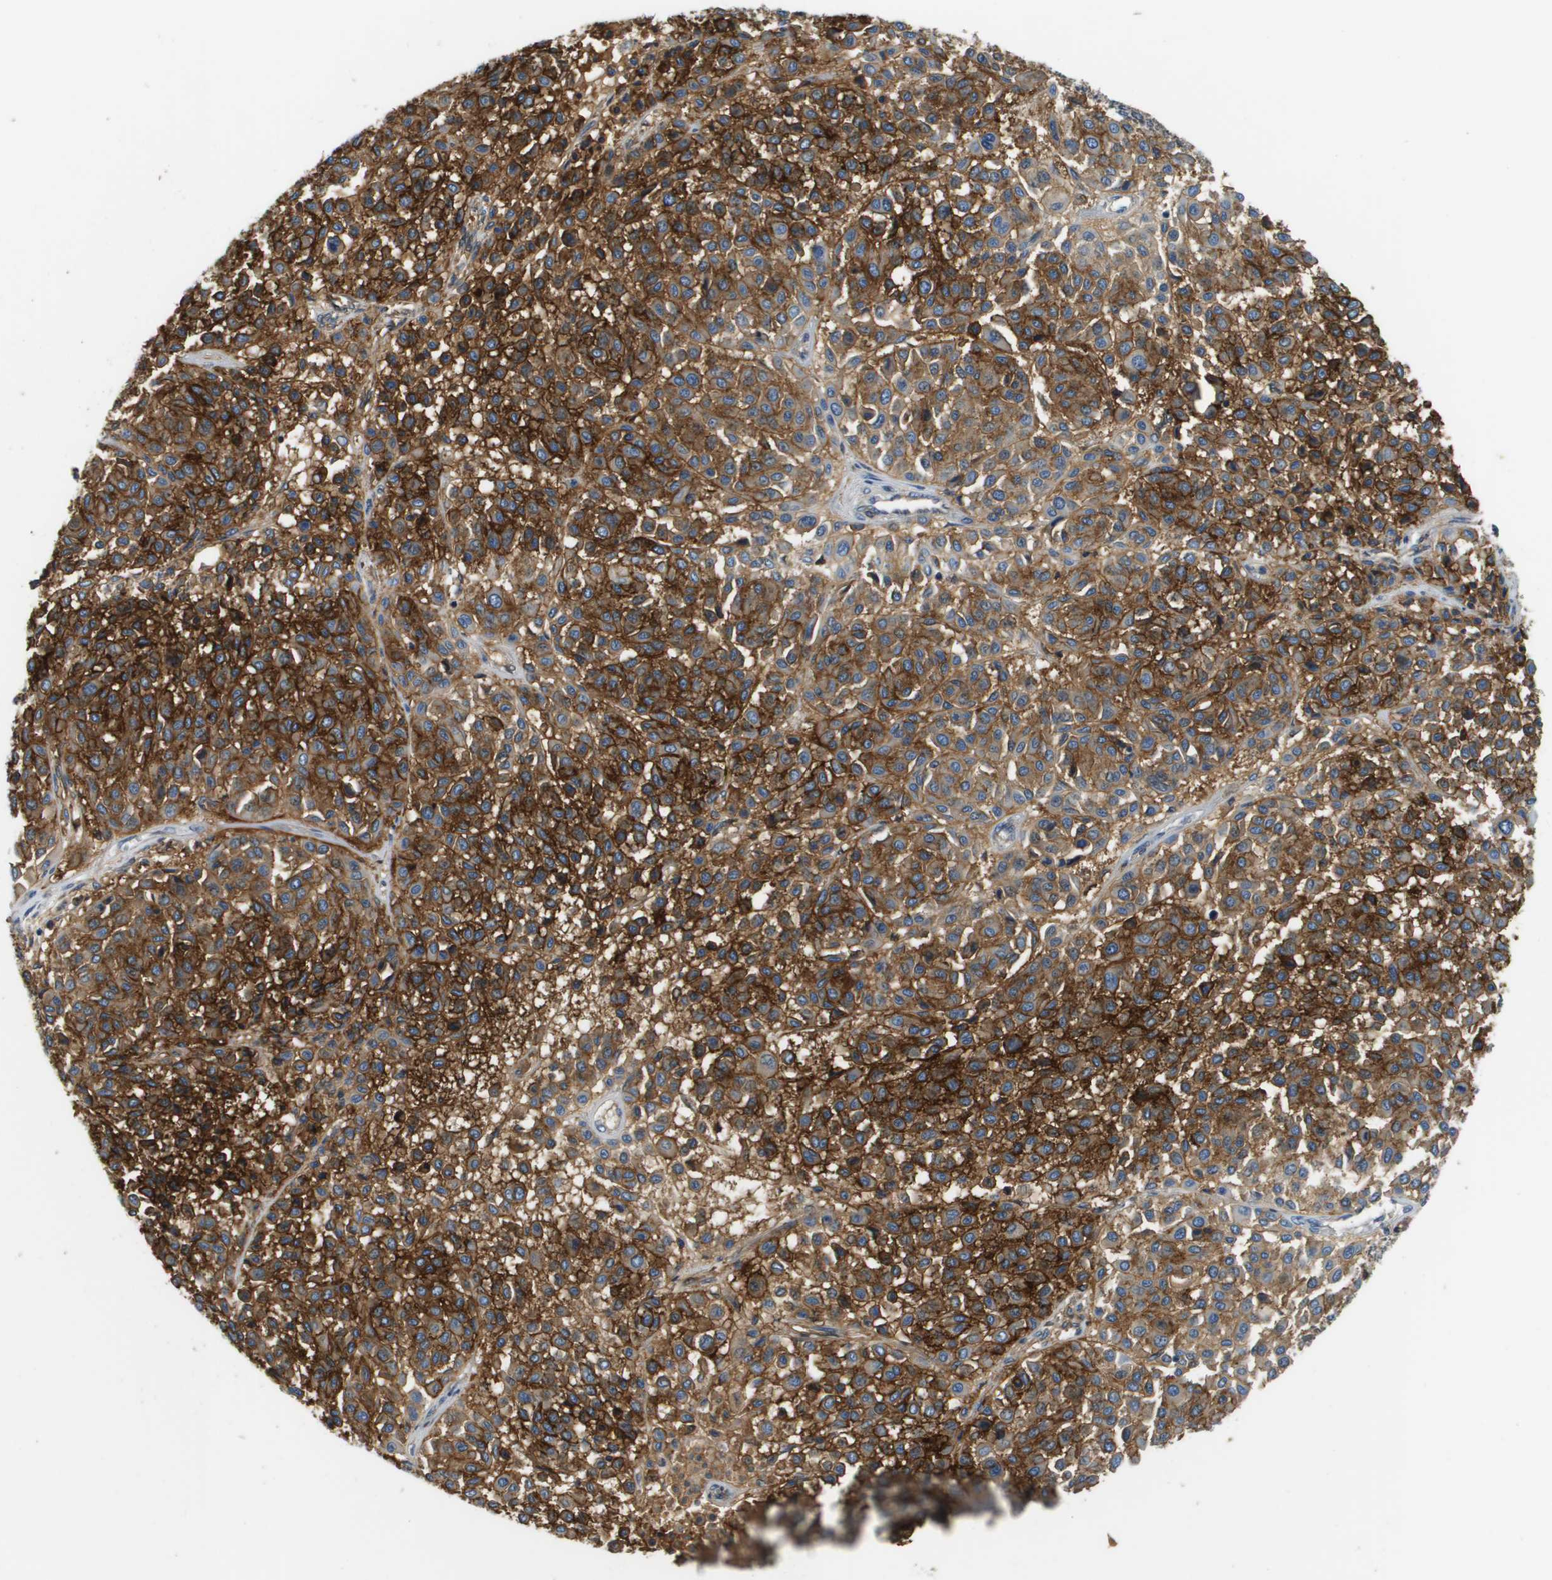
{"staining": {"intensity": "strong", "quantity": ">75%", "location": "cytoplasmic/membranous"}, "tissue": "melanoma", "cell_type": "Tumor cells", "image_type": "cancer", "snomed": [{"axis": "morphology", "description": "Malignant melanoma, Metastatic site"}, {"axis": "topography", "description": "Soft tissue"}], "caption": "A high amount of strong cytoplasmic/membranous staining is seen in about >75% of tumor cells in malignant melanoma (metastatic site) tissue.", "gene": "SLC16A3", "patient": {"sex": "male", "age": 41}}